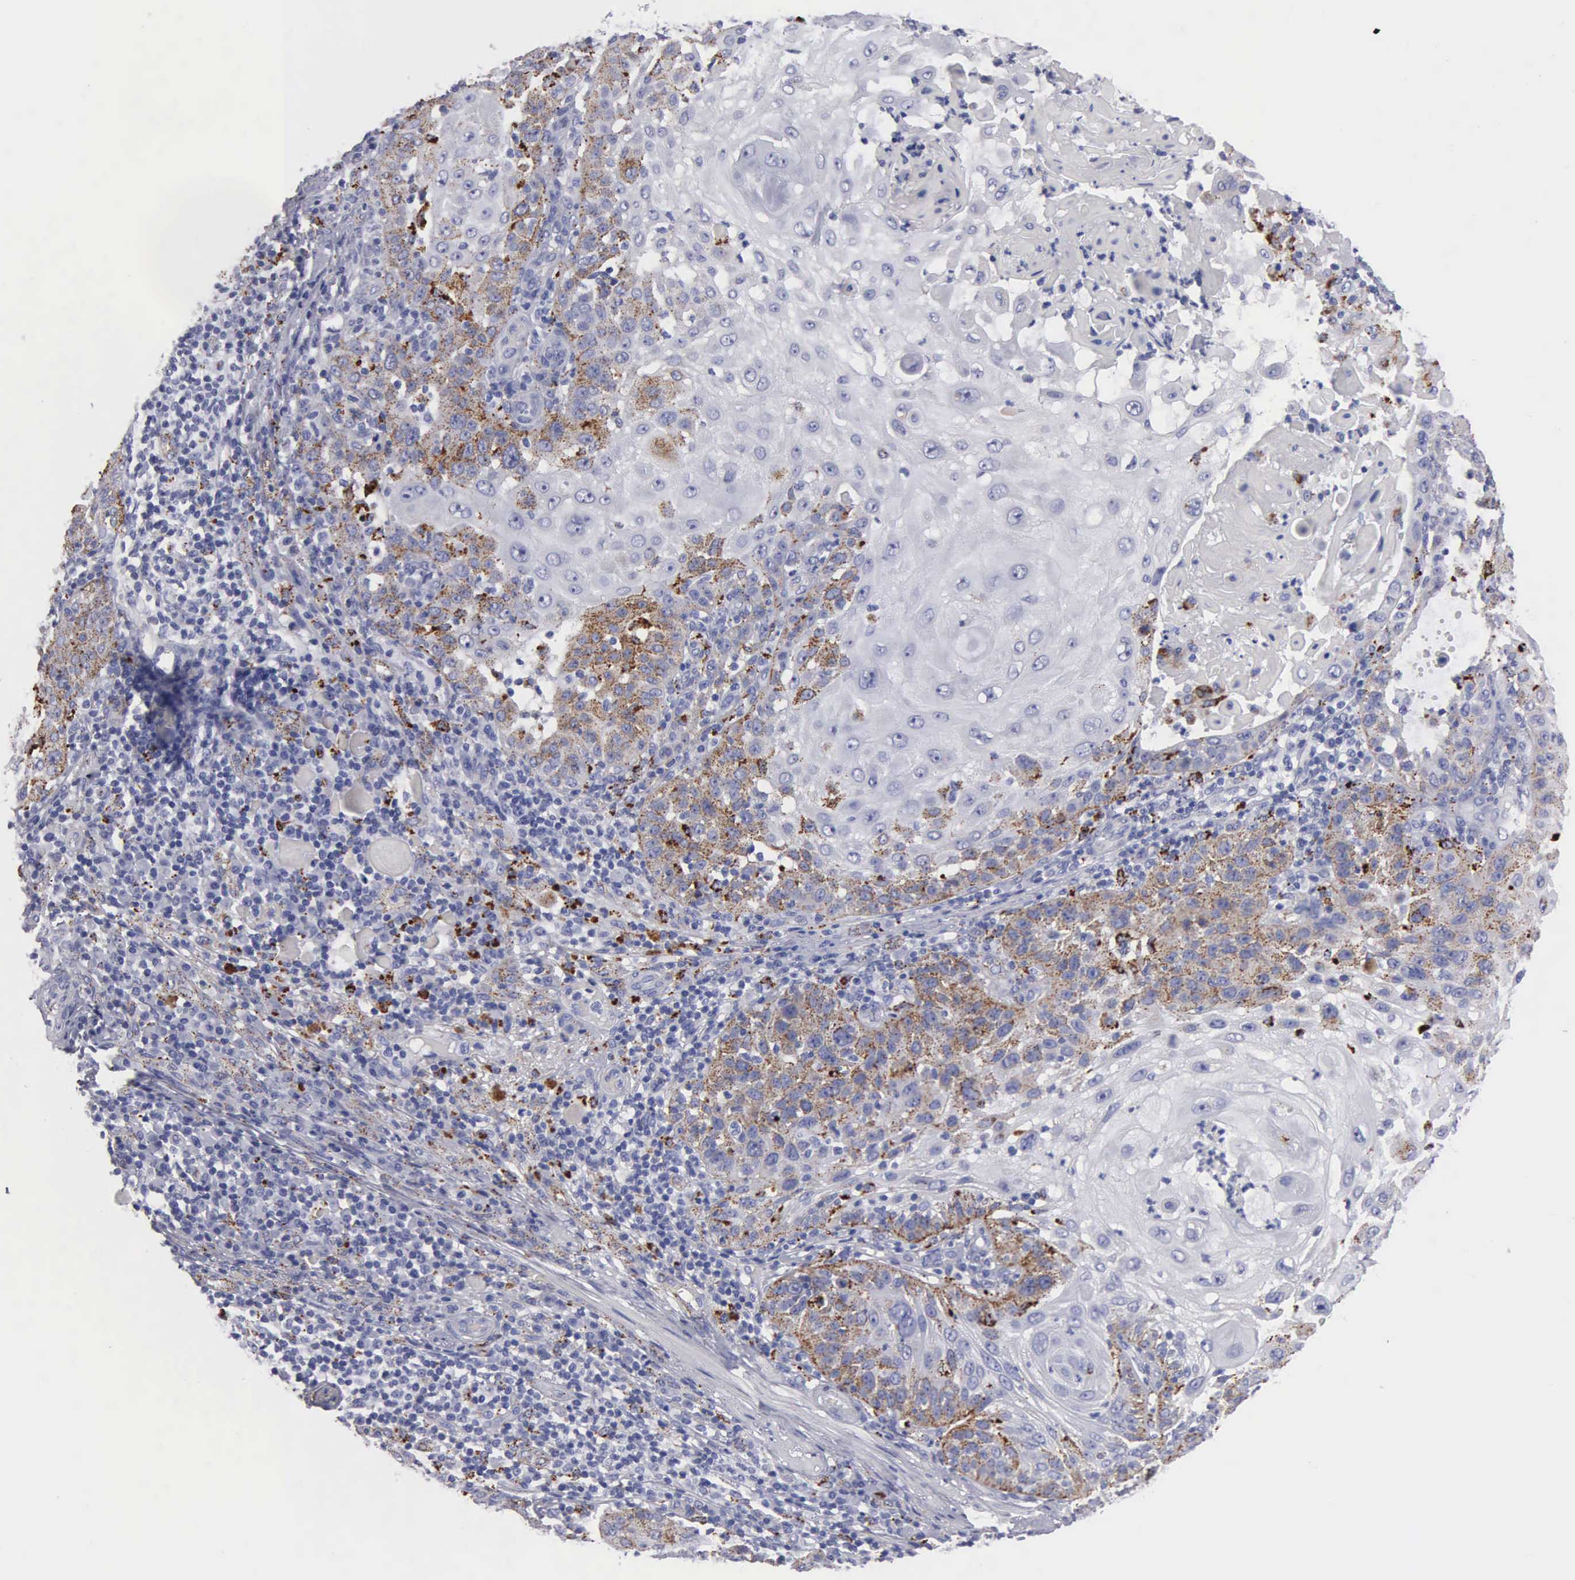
{"staining": {"intensity": "moderate", "quantity": "25%-75%", "location": "cytoplasmic/membranous"}, "tissue": "skin cancer", "cell_type": "Tumor cells", "image_type": "cancer", "snomed": [{"axis": "morphology", "description": "Squamous cell carcinoma, NOS"}, {"axis": "topography", "description": "Skin"}], "caption": "Skin cancer (squamous cell carcinoma) stained with DAB (3,3'-diaminobenzidine) IHC displays medium levels of moderate cytoplasmic/membranous expression in approximately 25%-75% of tumor cells. Using DAB (brown) and hematoxylin (blue) stains, captured at high magnification using brightfield microscopy.", "gene": "CTSL", "patient": {"sex": "female", "age": 89}}